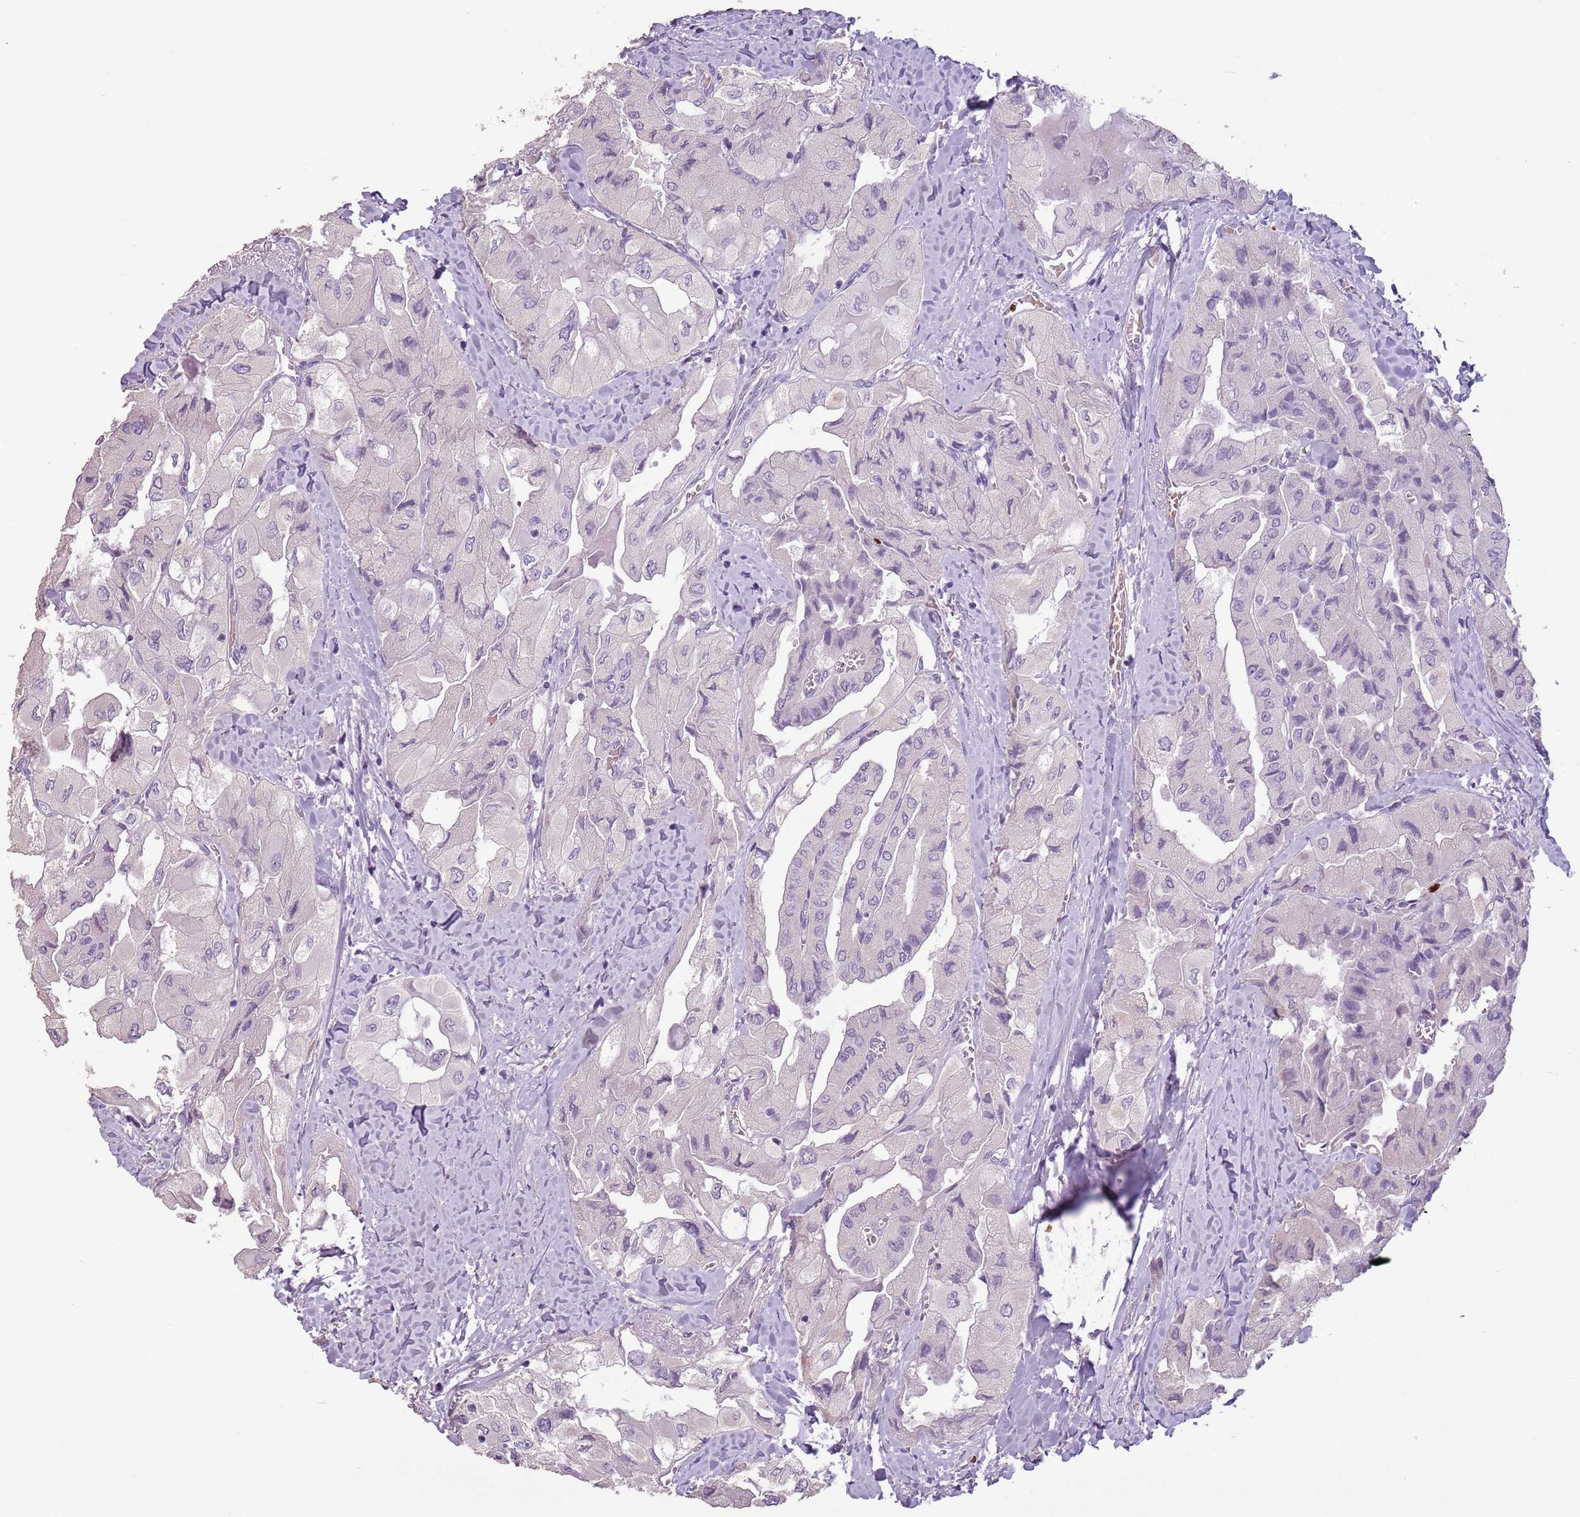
{"staining": {"intensity": "negative", "quantity": "none", "location": "none"}, "tissue": "thyroid cancer", "cell_type": "Tumor cells", "image_type": "cancer", "snomed": [{"axis": "morphology", "description": "Normal tissue, NOS"}, {"axis": "morphology", "description": "Papillary adenocarcinoma, NOS"}, {"axis": "topography", "description": "Thyroid gland"}], "caption": "A high-resolution photomicrograph shows immunohistochemistry staining of papillary adenocarcinoma (thyroid), which demonstrates no significant staining in tumor cells.", "gene": "CELF6", "patient": {"sex": "female", "age": 59}}